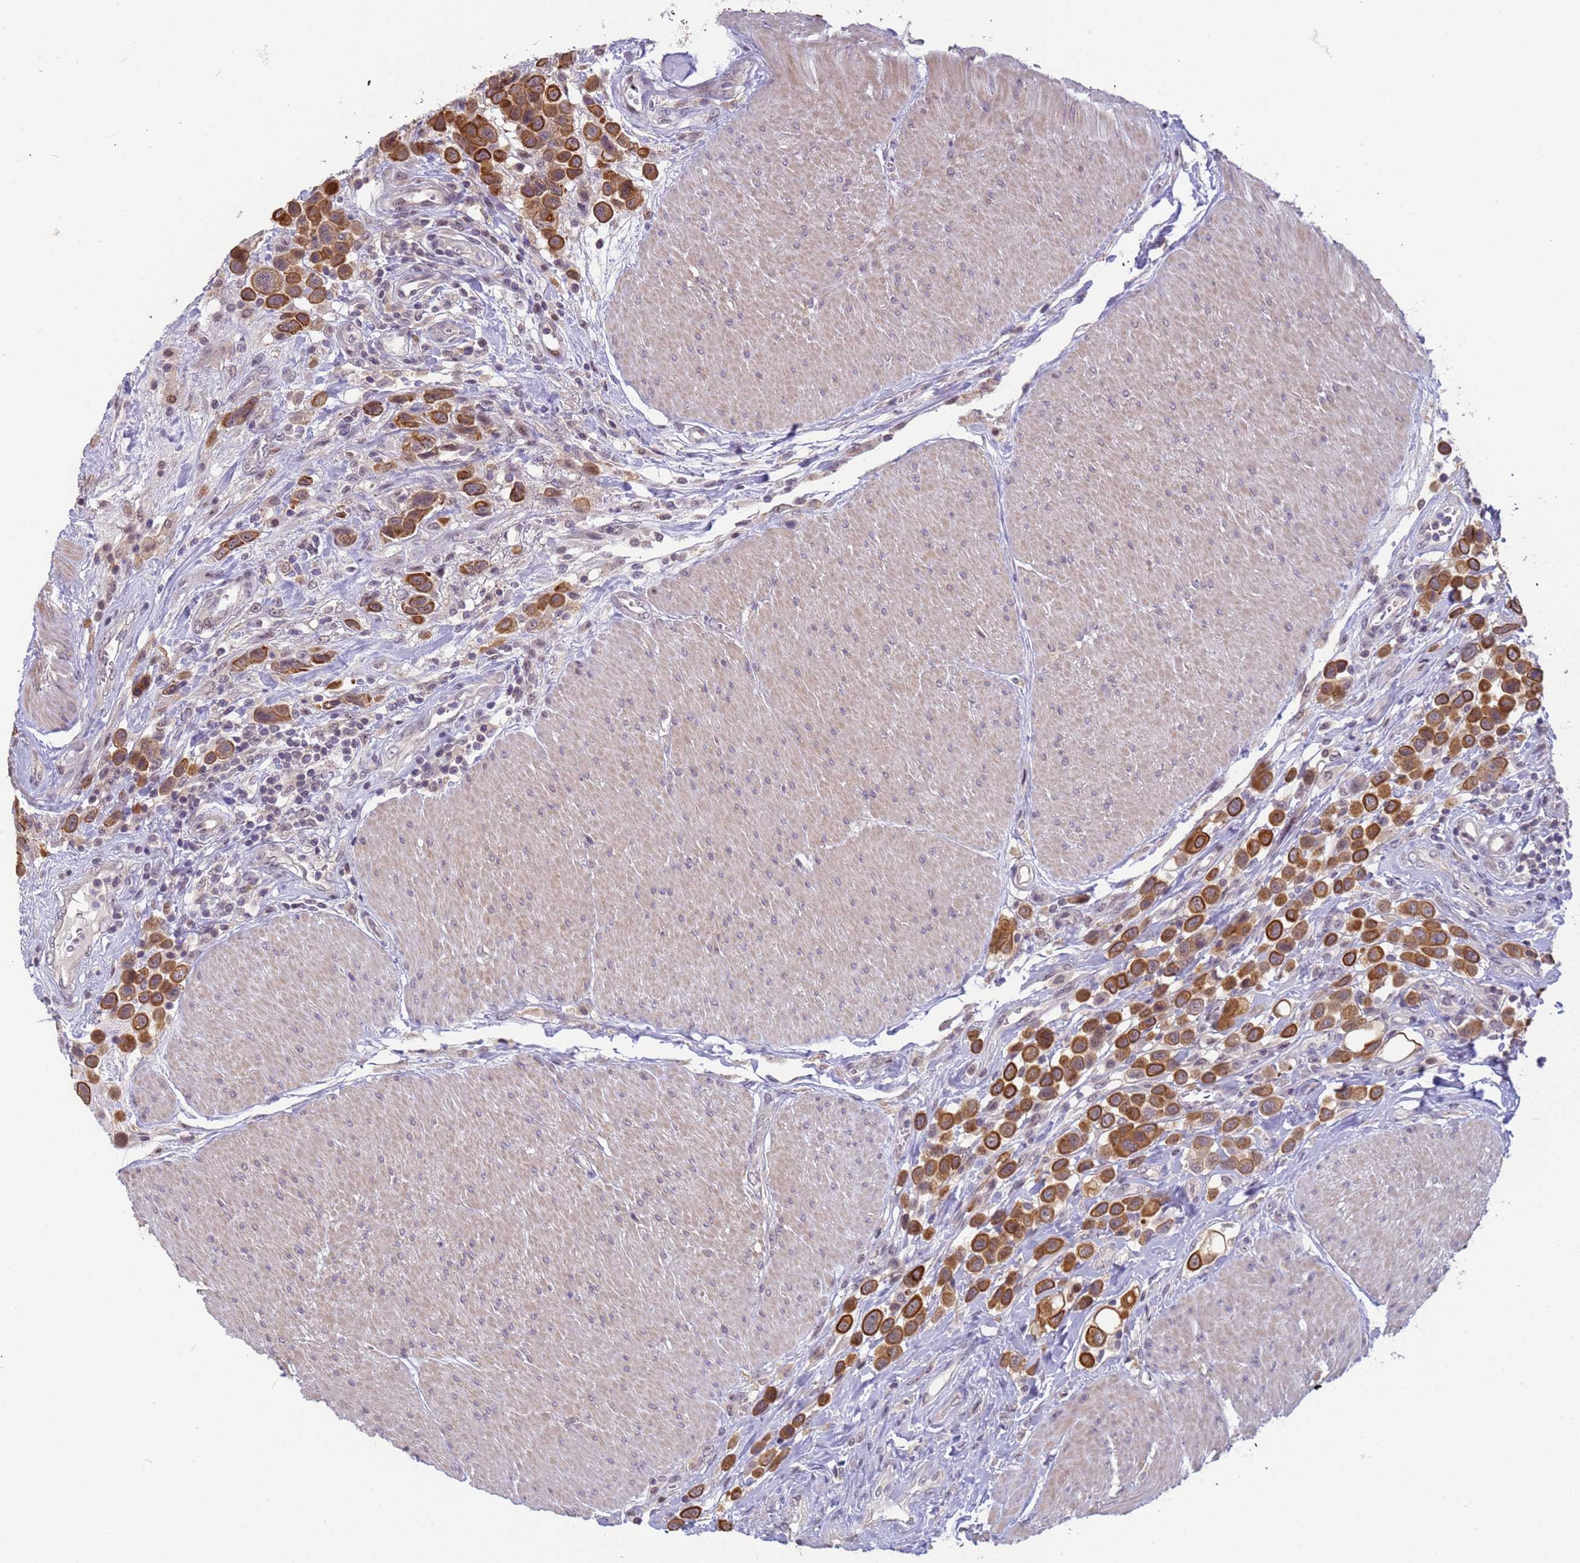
{"staining": {"intensity": "strong", "quantity": ">75%", "location": "cytoplasmic/membranous"}, "tissue": "urothelial cancer", "cell_type": "Tumor cells", "image_type": "cancer", "snomed": [{"axis": "morphology", "description": "Urothelial carcinoma, High grade"}, {"axis": "topography", "description": "Urinary bladder"}], "caption": "Tumor cells reveal strong cytoplasmic/membranous expression in approximately >75% of cells in urothelial cancer.", "gene": "VWA3A", "patient": {"sex": "male", "age": 50}}